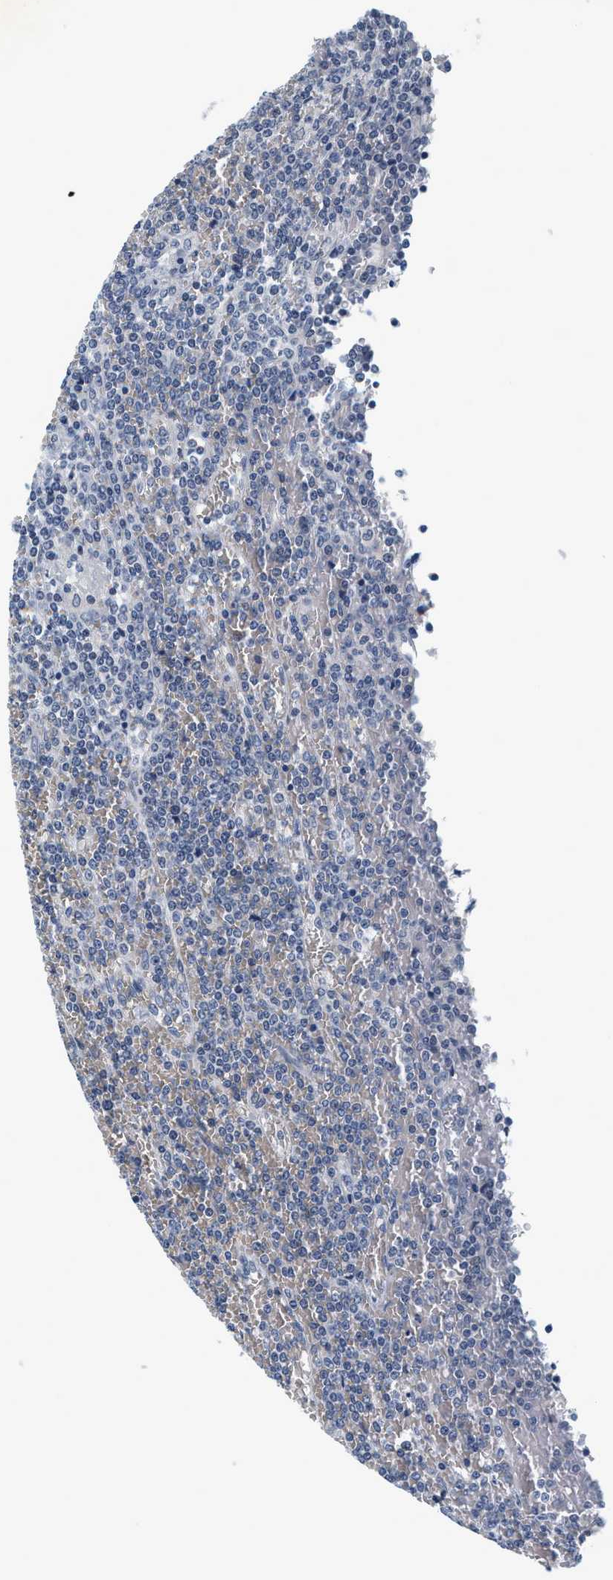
{"staining": {"intensity": "negative", "quantity": "none", "location": "none"}, "tissue": "lymphoma", "cell_type": "Tumor cells", "image_type": "cancer", "snomed": [{"axis": "morphology", "description": "Malignant lymphoma, non-Hodgkin's type, Low grade"}, {"axis": "topography", "description": "Spleen"}], "caption": "Immunohistochemistry of malignant lymphoma, non-Hodgkin's type (low-grade) exhibits no positivity in tumor cells.", "gene": "MZF1", "patient": {"sex": "female", "age": 19}}